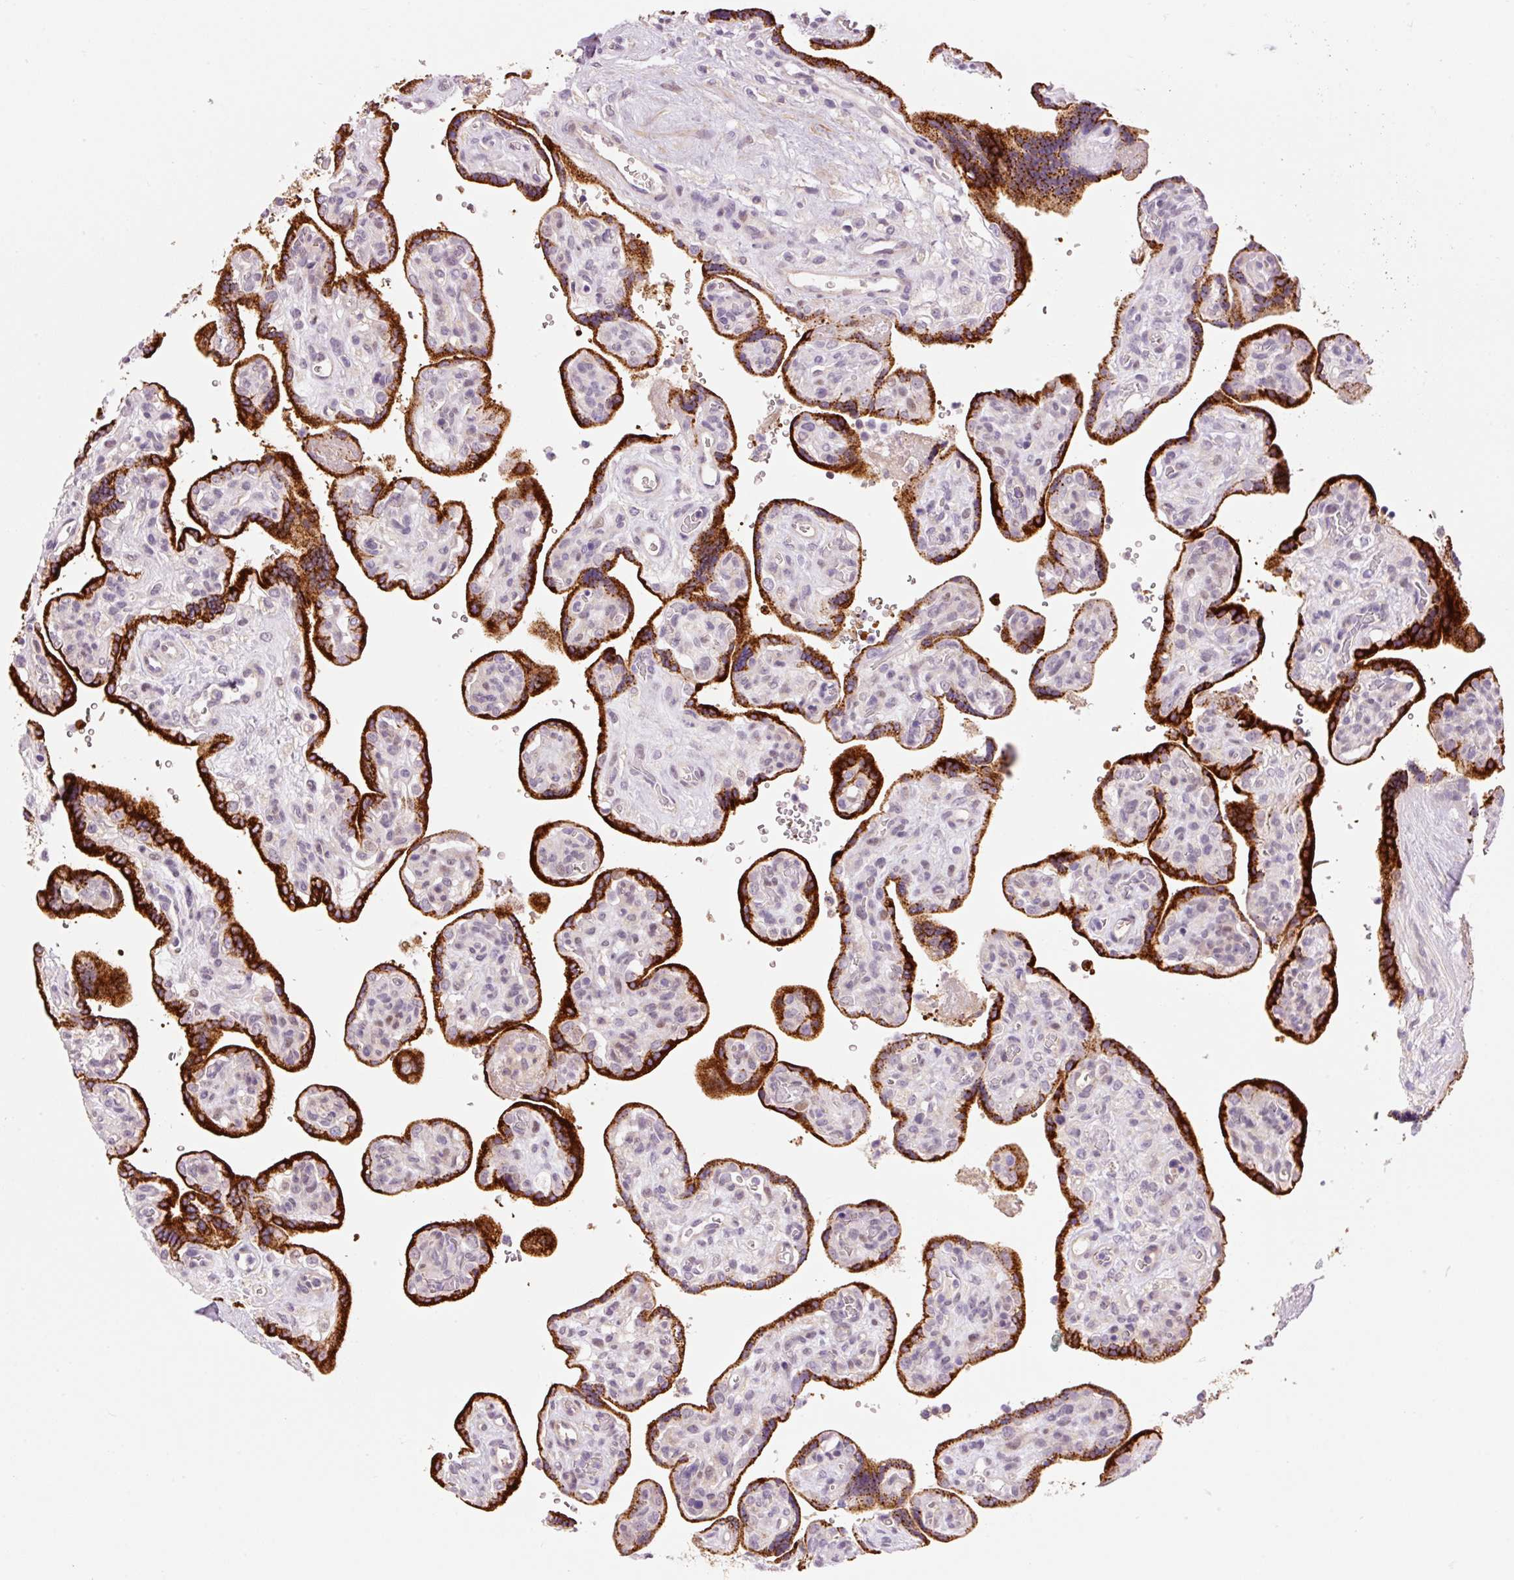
{"staining": {"intensity": "negative", "quantity": "none", "location": "none"}, "tissue": "placenta", "cell_type": "Decidual cells", "image_type": "normal", "snomed": [{"axis": "morphology", "description": "Normal tissue, NOS"}, {"axis": "topography", "description": "Placenta"}], "caption": "This is a photomicrograph of immunohistochemistry staining of normal placenta, which shows no staining in decidual cells. (Brightfield microscopy of DAB immunohistochemistry at high magnification).", "gene": "HNF1A", "patient": {"sex": "female", "age": 39}}